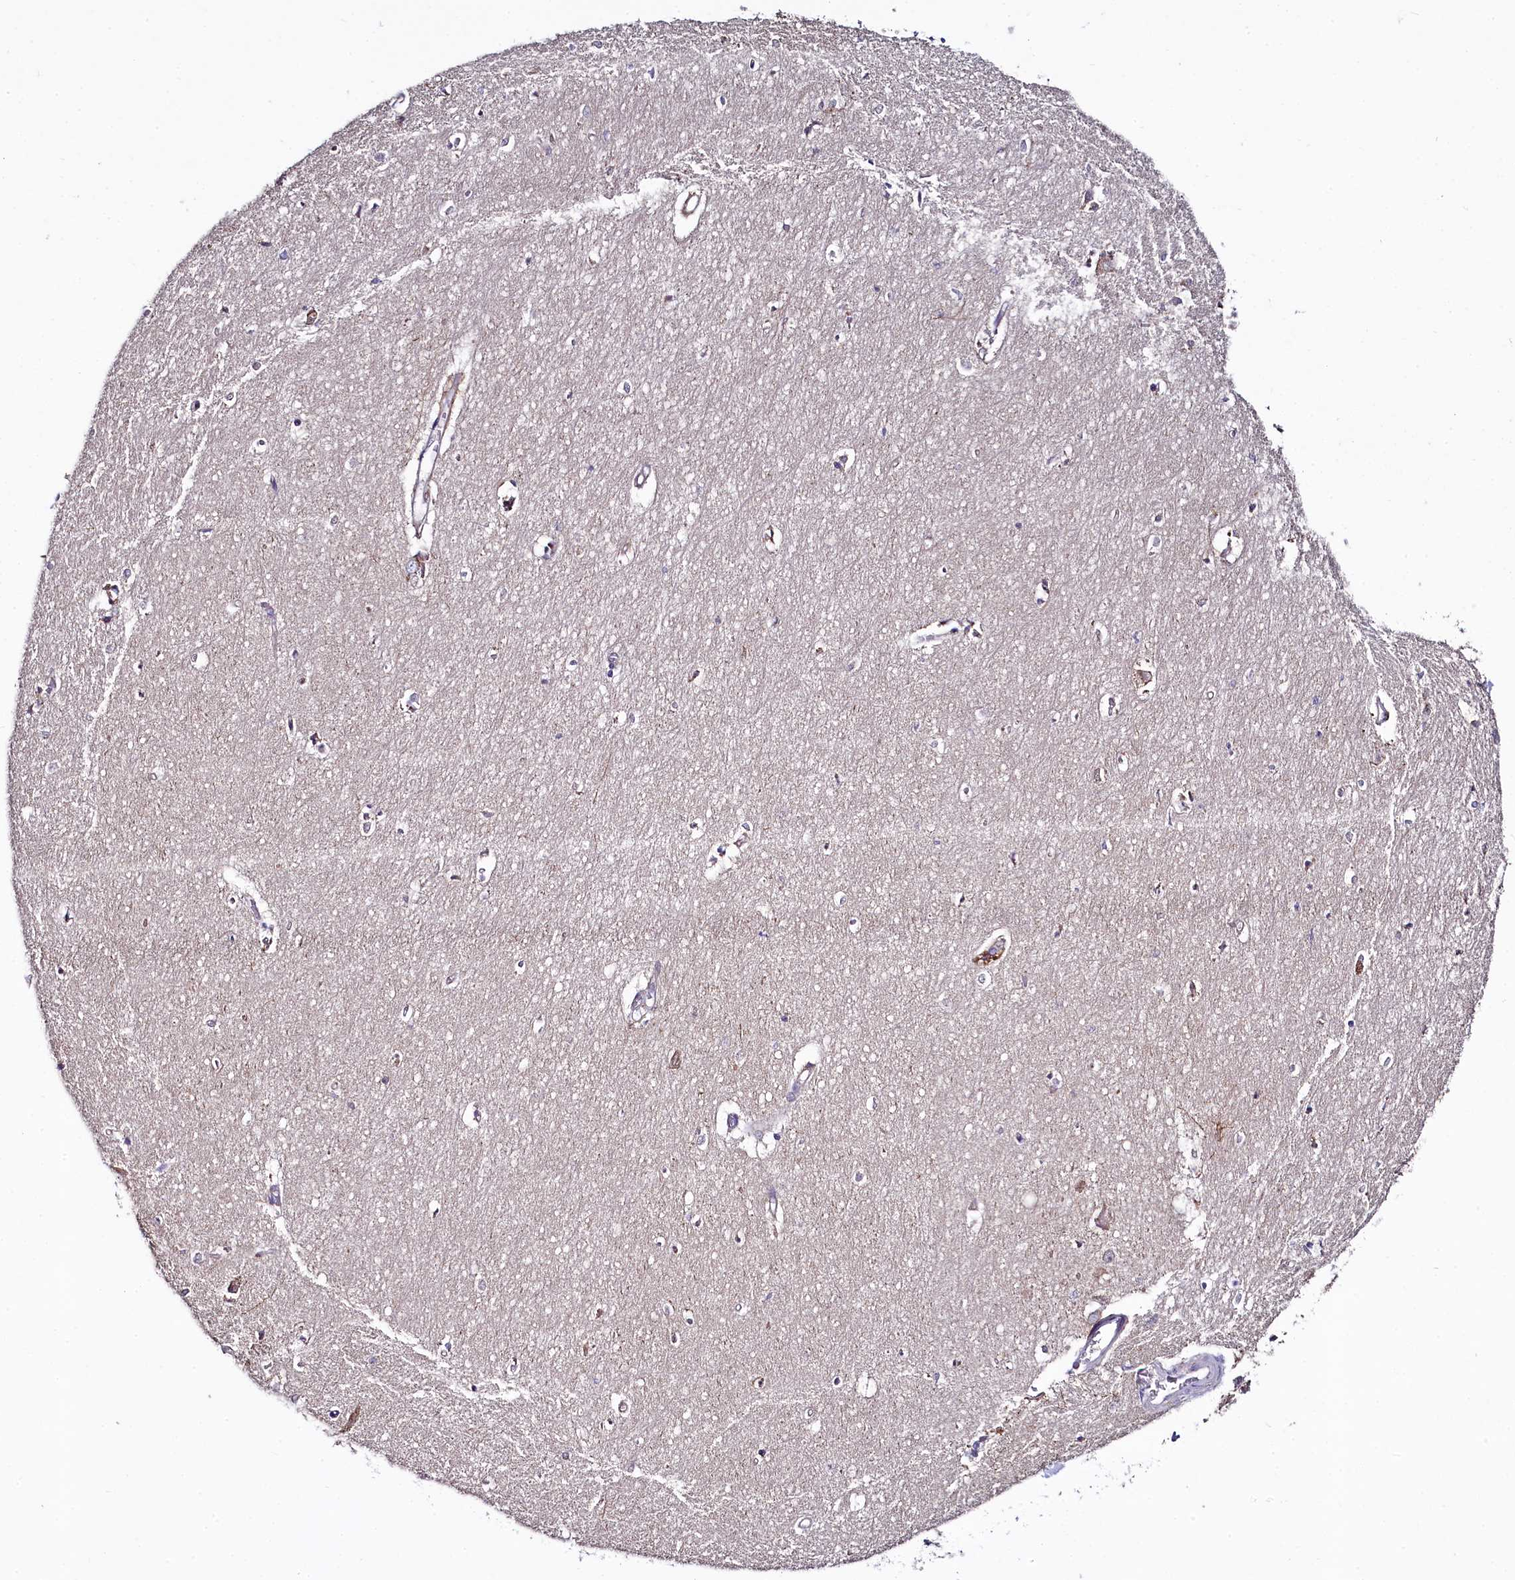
{"staining": {"intensity": "weak", "quantity": "<25%", "location": "cytoplasmic/membranous"}, "tissue": "hippocampus", "cell_type": "Glial cells", "image_type": "normal", "snomed": [{"axis": "morphology", "description": "Normal tissue, NOS"}, {"axis": "topography", "description": "Hippocampus"}], "caption": "Immunohistochemistry image of normal hippocampus: hippocampus stained with DAB (3,3'-diaminobenzidine) reveals no significant protein expression in glial cells. (DAB immunohistochemistry (IHC) visualized using brightfield microscopy, high magnification).", "gene": "MRPL57", "patient": {"sex": "female", "age": 64}}